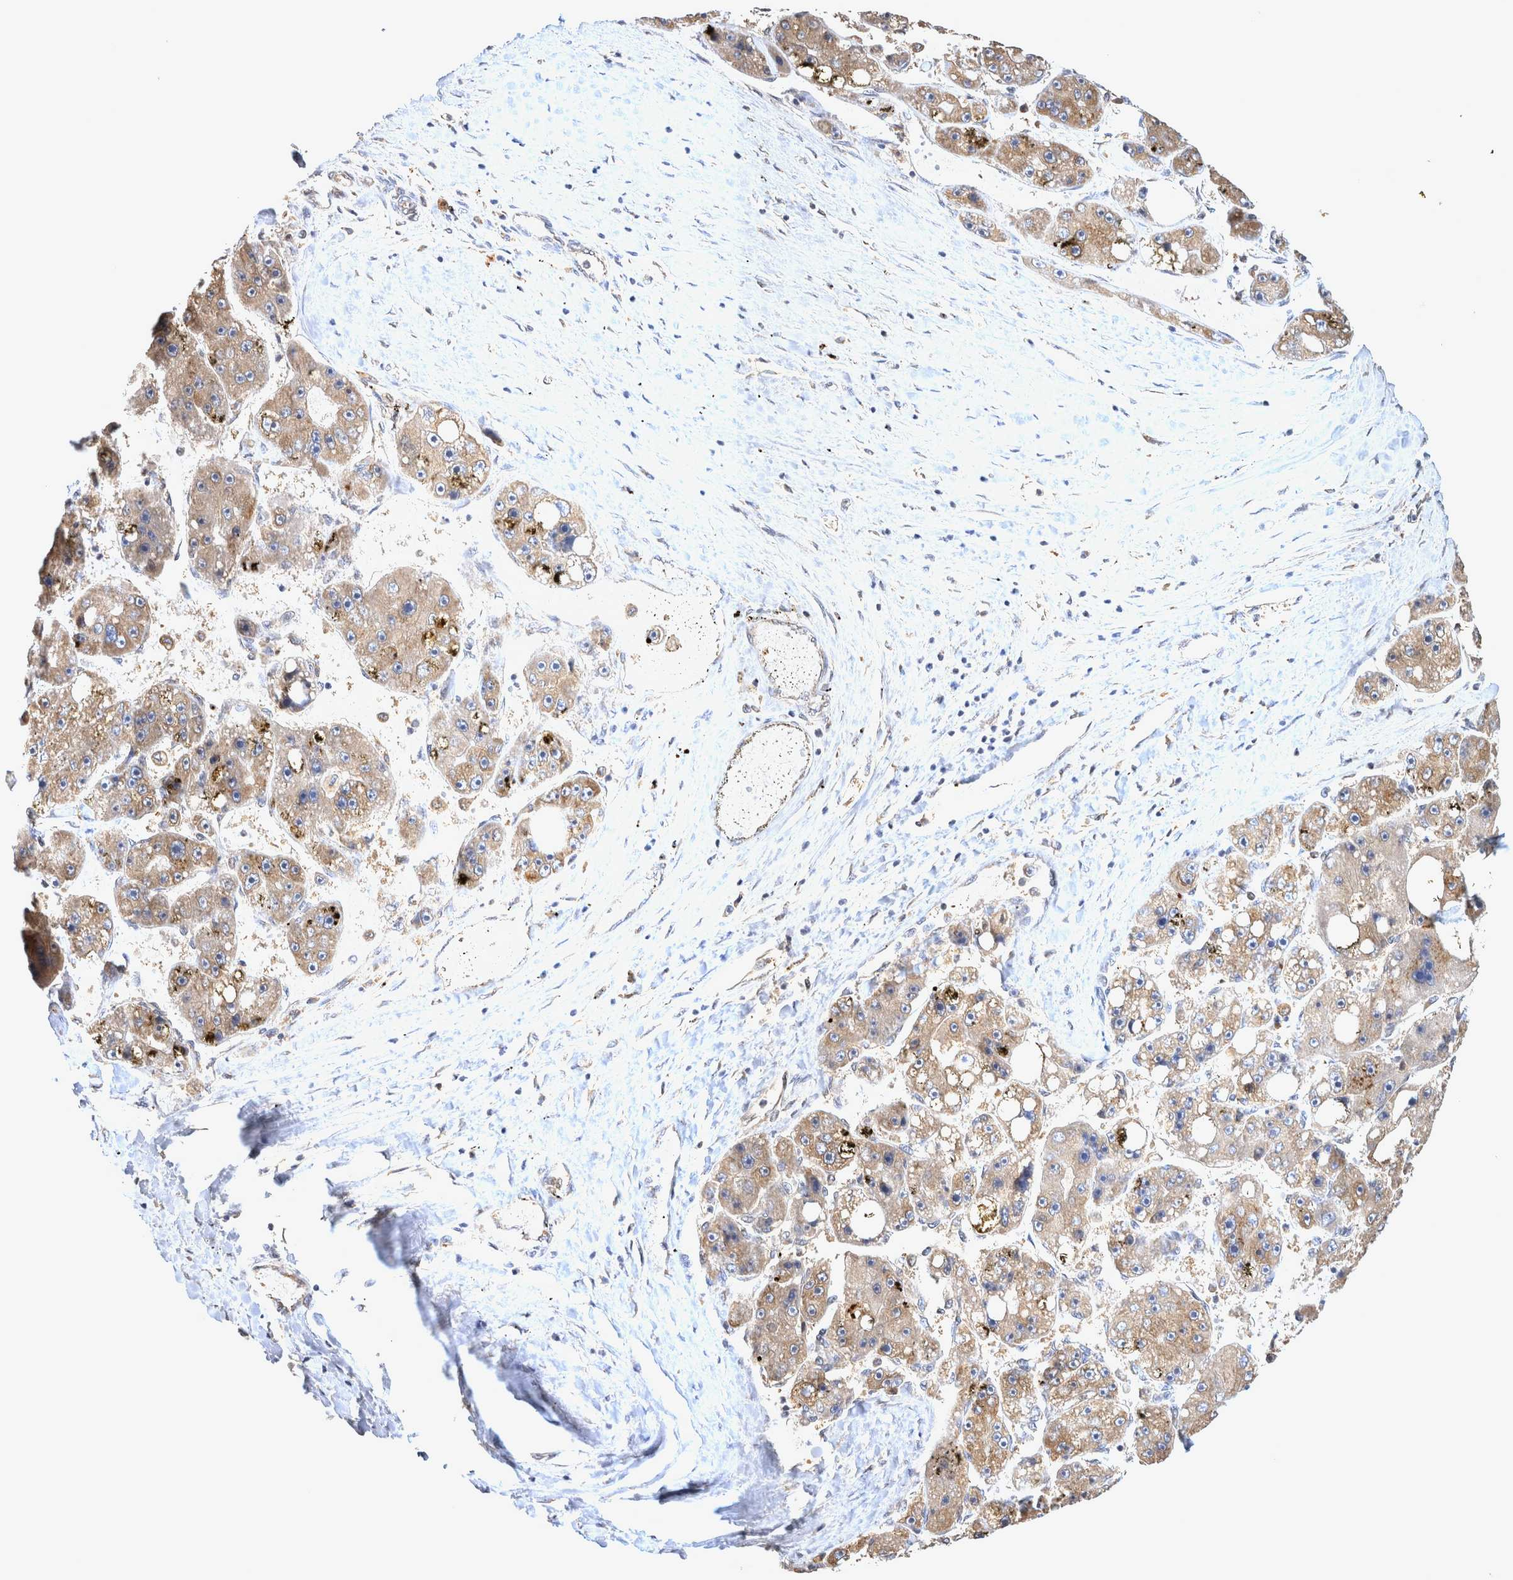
{"staining": {"intensity": "moderate", "quantity": ">75%", "location": "cytoplasmic/membranous"}, "tissue": "liver cancer", "cell_type": "Tumor cells", "image_type": "cancer", "snomed": [{"axis": "morphology", "description": "Carcinoma, Hepatocellular, NOS"}, {"axis": "topography", "description": "Liver"}], "caption": "Liver cancer (hepatocellular carcinoma) stained for a protein (brown) reveals moderate cytoplasmic/membranous positive positivity in about >75% of tumor cells.", "gene": "ATXN2", "patient": {"sex": "female", "age": 61}}